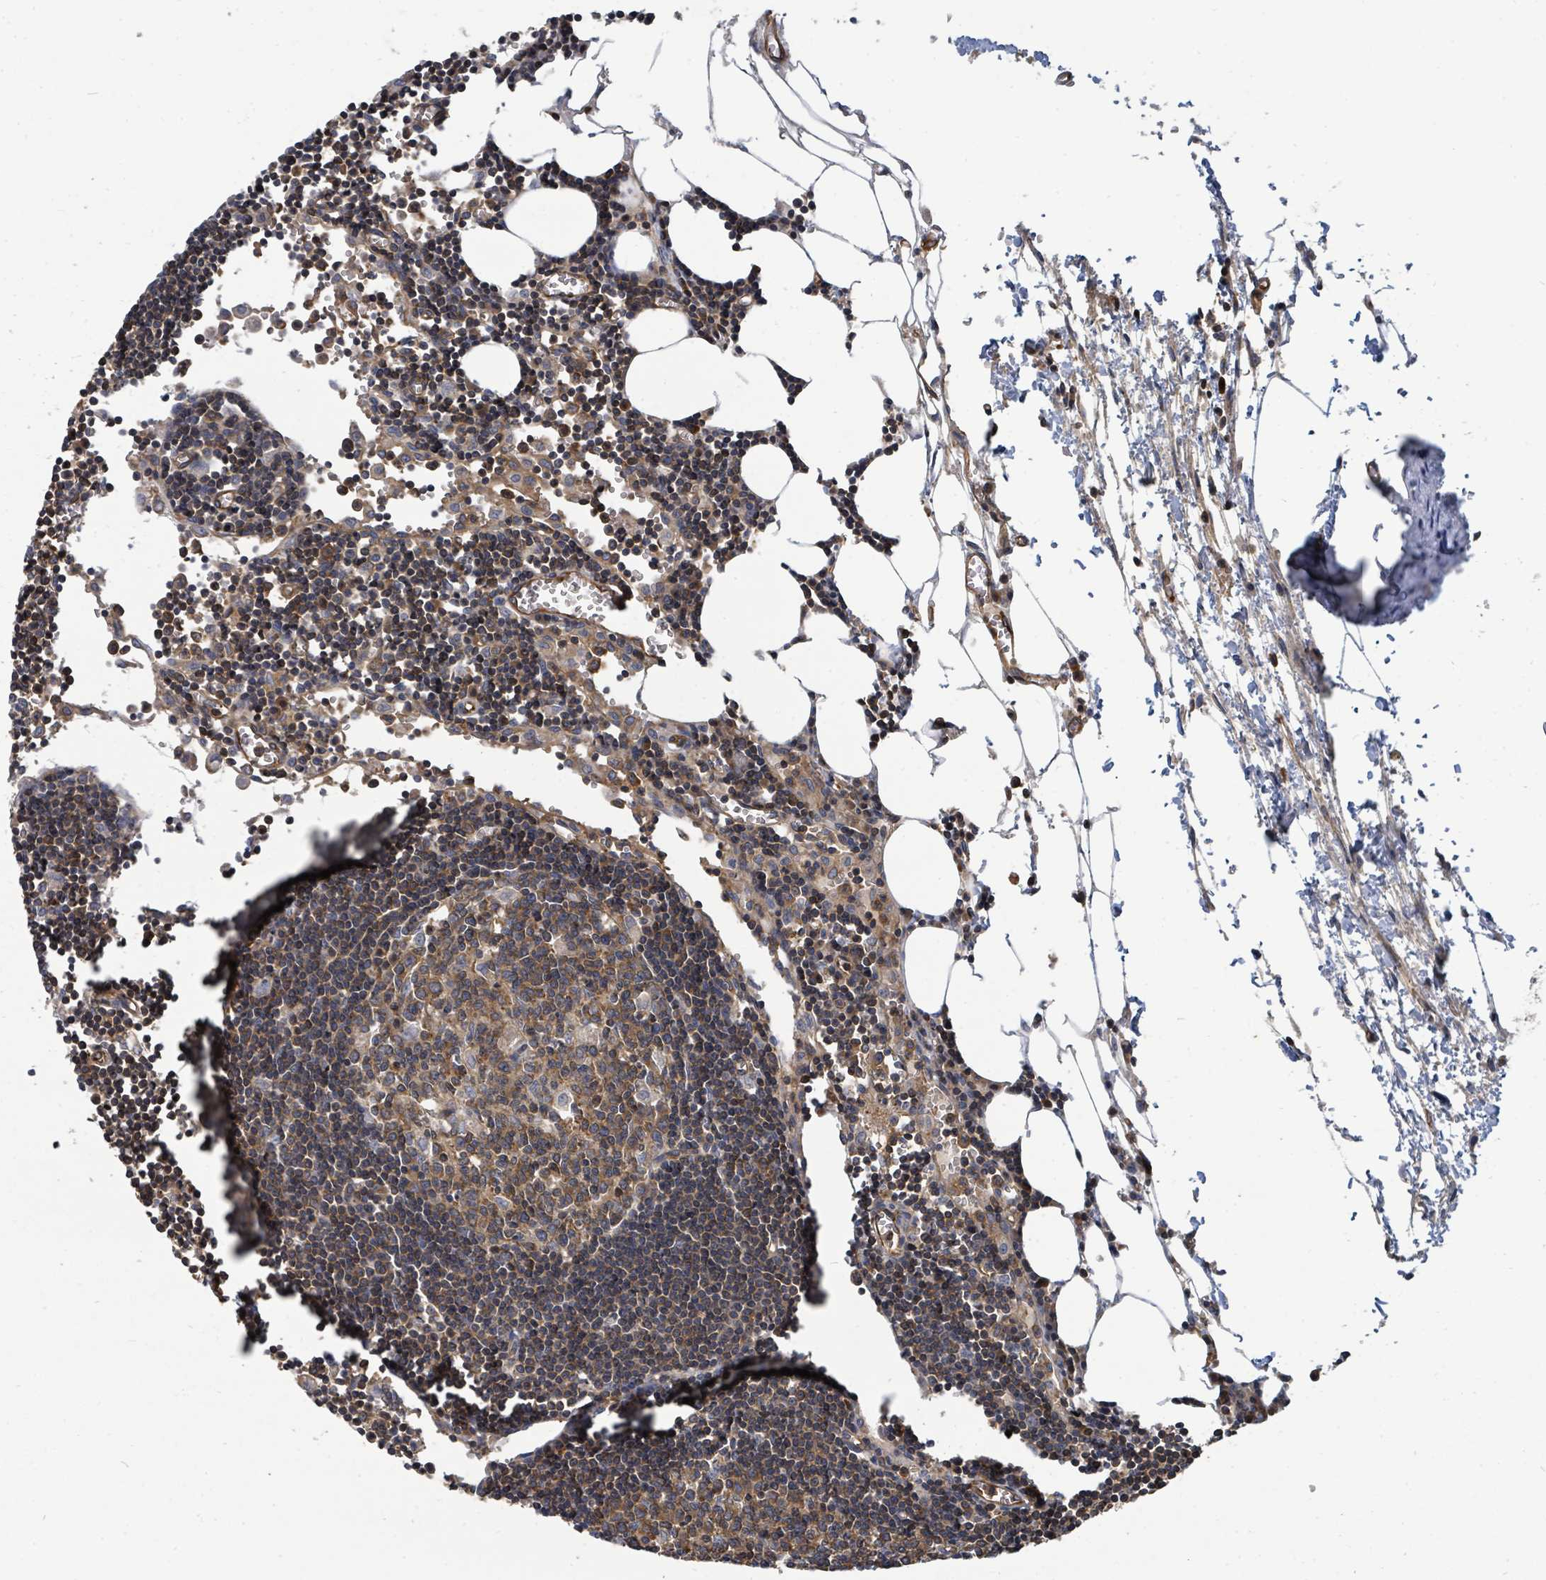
{"staining": {"intensity": "moderate", "quantity": ">75%", "location": "cytoplasmic/membranous"}, "tissue": "lymph node", "cell_type": "Germinal center cells", "image_type": "normal", "snomed": [{"axis": "morphology", "description": "Normal tissue, NOS"}, {"axis": "topography", "description": "Lymph node"}], "caption": "DAB (3,3'-diaminobenzidine) immunohistochemical staining of benign lymph node shows moderate cytoplasmic/membranous protein expression in approximately >75% of germinal center cells.", "gene": "BOLA2B", "patient": {"sex": "male", "age": 62}}